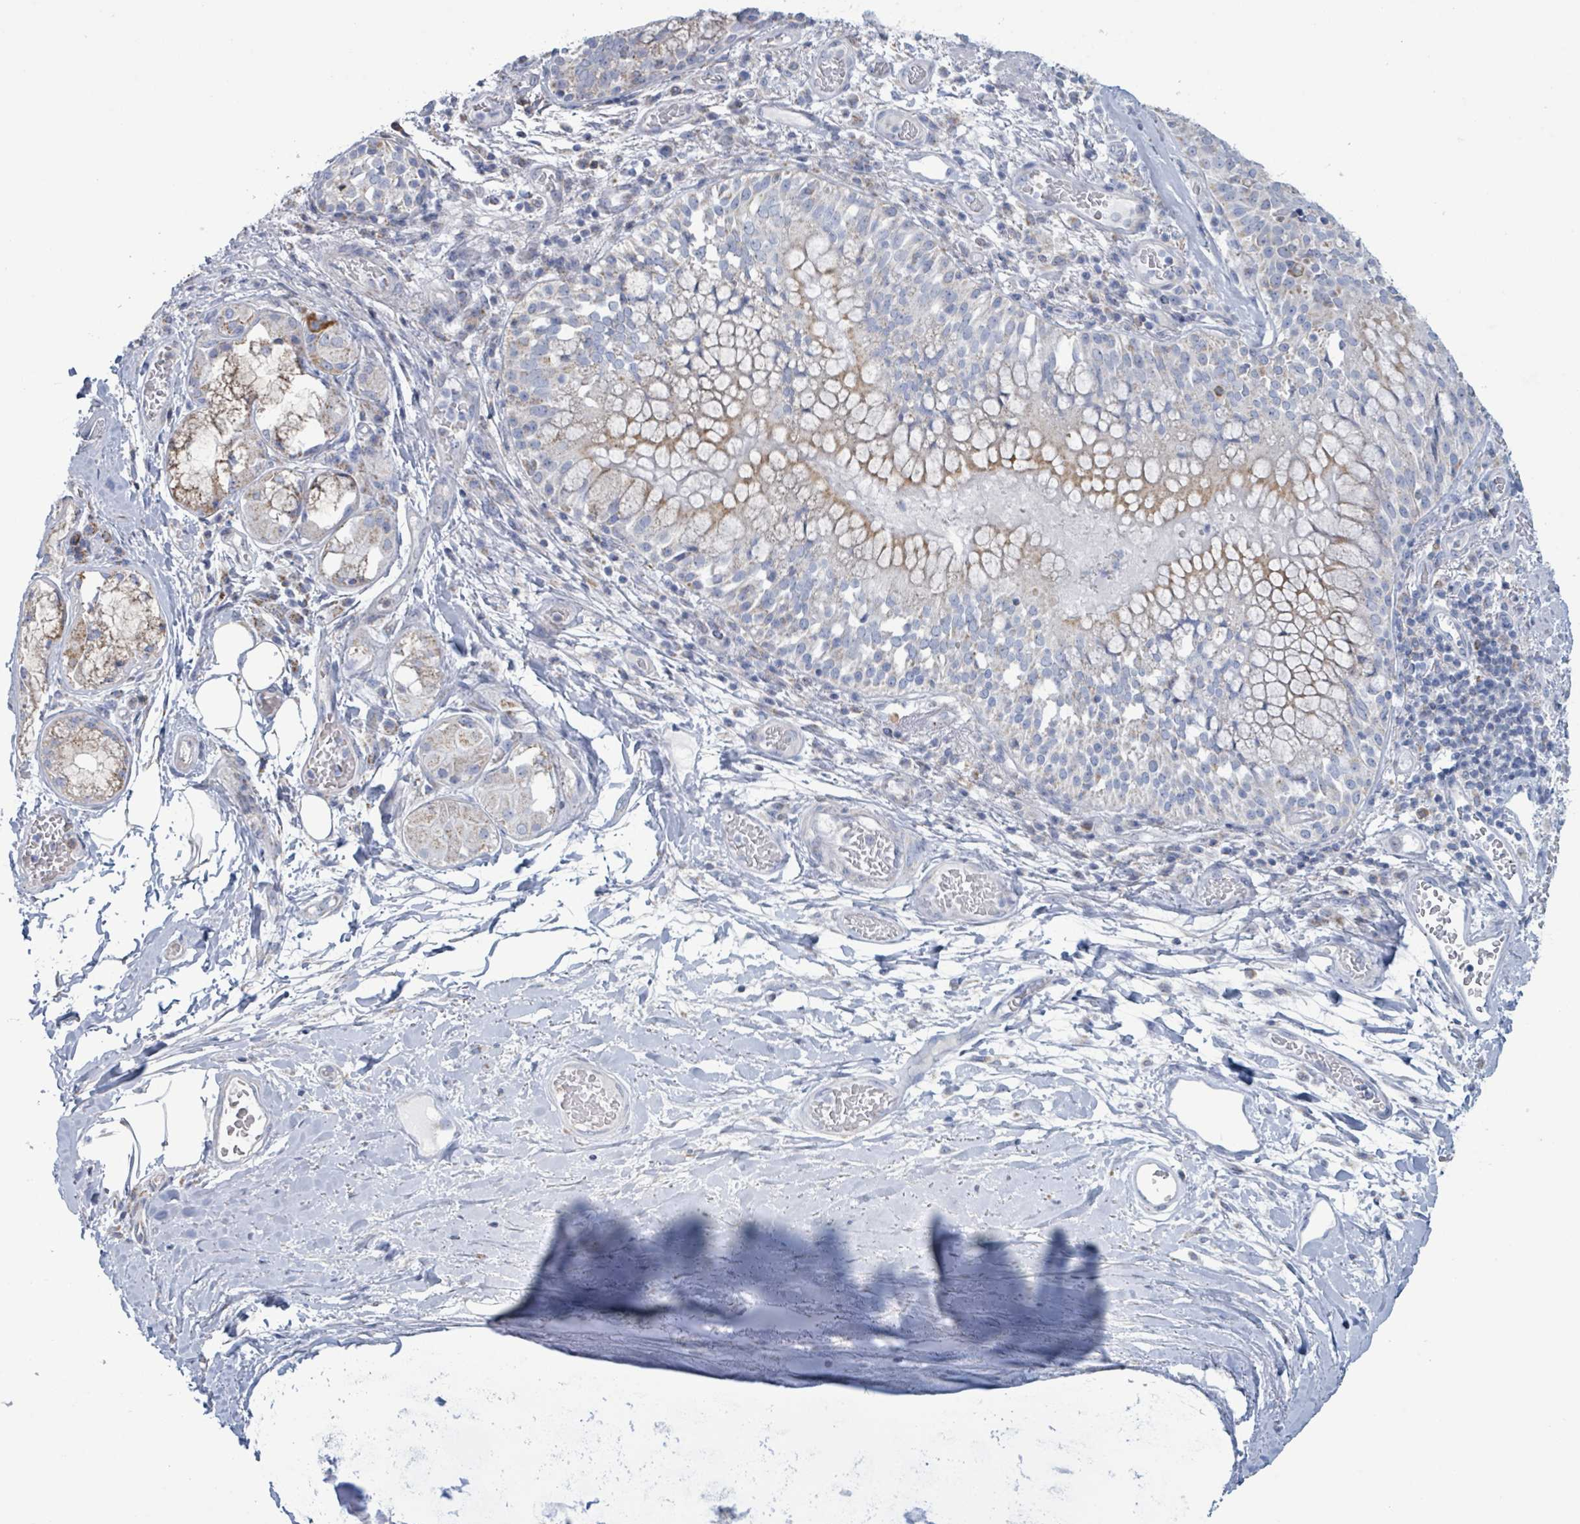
{"staining": {"intensity": "weak", "quantity": "25%-75%", "location": "cytoplasmic/membranous"}, "tissue": "bronchus", "cell_type": "Respiratory epithelial cells", "image_type": "normal", "snomed": [{"axis": "morphology", "description": "Normal tissue, NOS"}, {"axis": "topography", "description": "Cartilage tissue"}, {"axis": "topography", "description": "Bronchus"}], "caption": "This photomicrograph reveals IHC staining of normal human bronchus, with low weak cytoplasmic/membranous staining in about 25%-75% of respiratory epithelial cells.", "gene": "AKR1C4", "patient": {"sex": "male", "age": 63}}